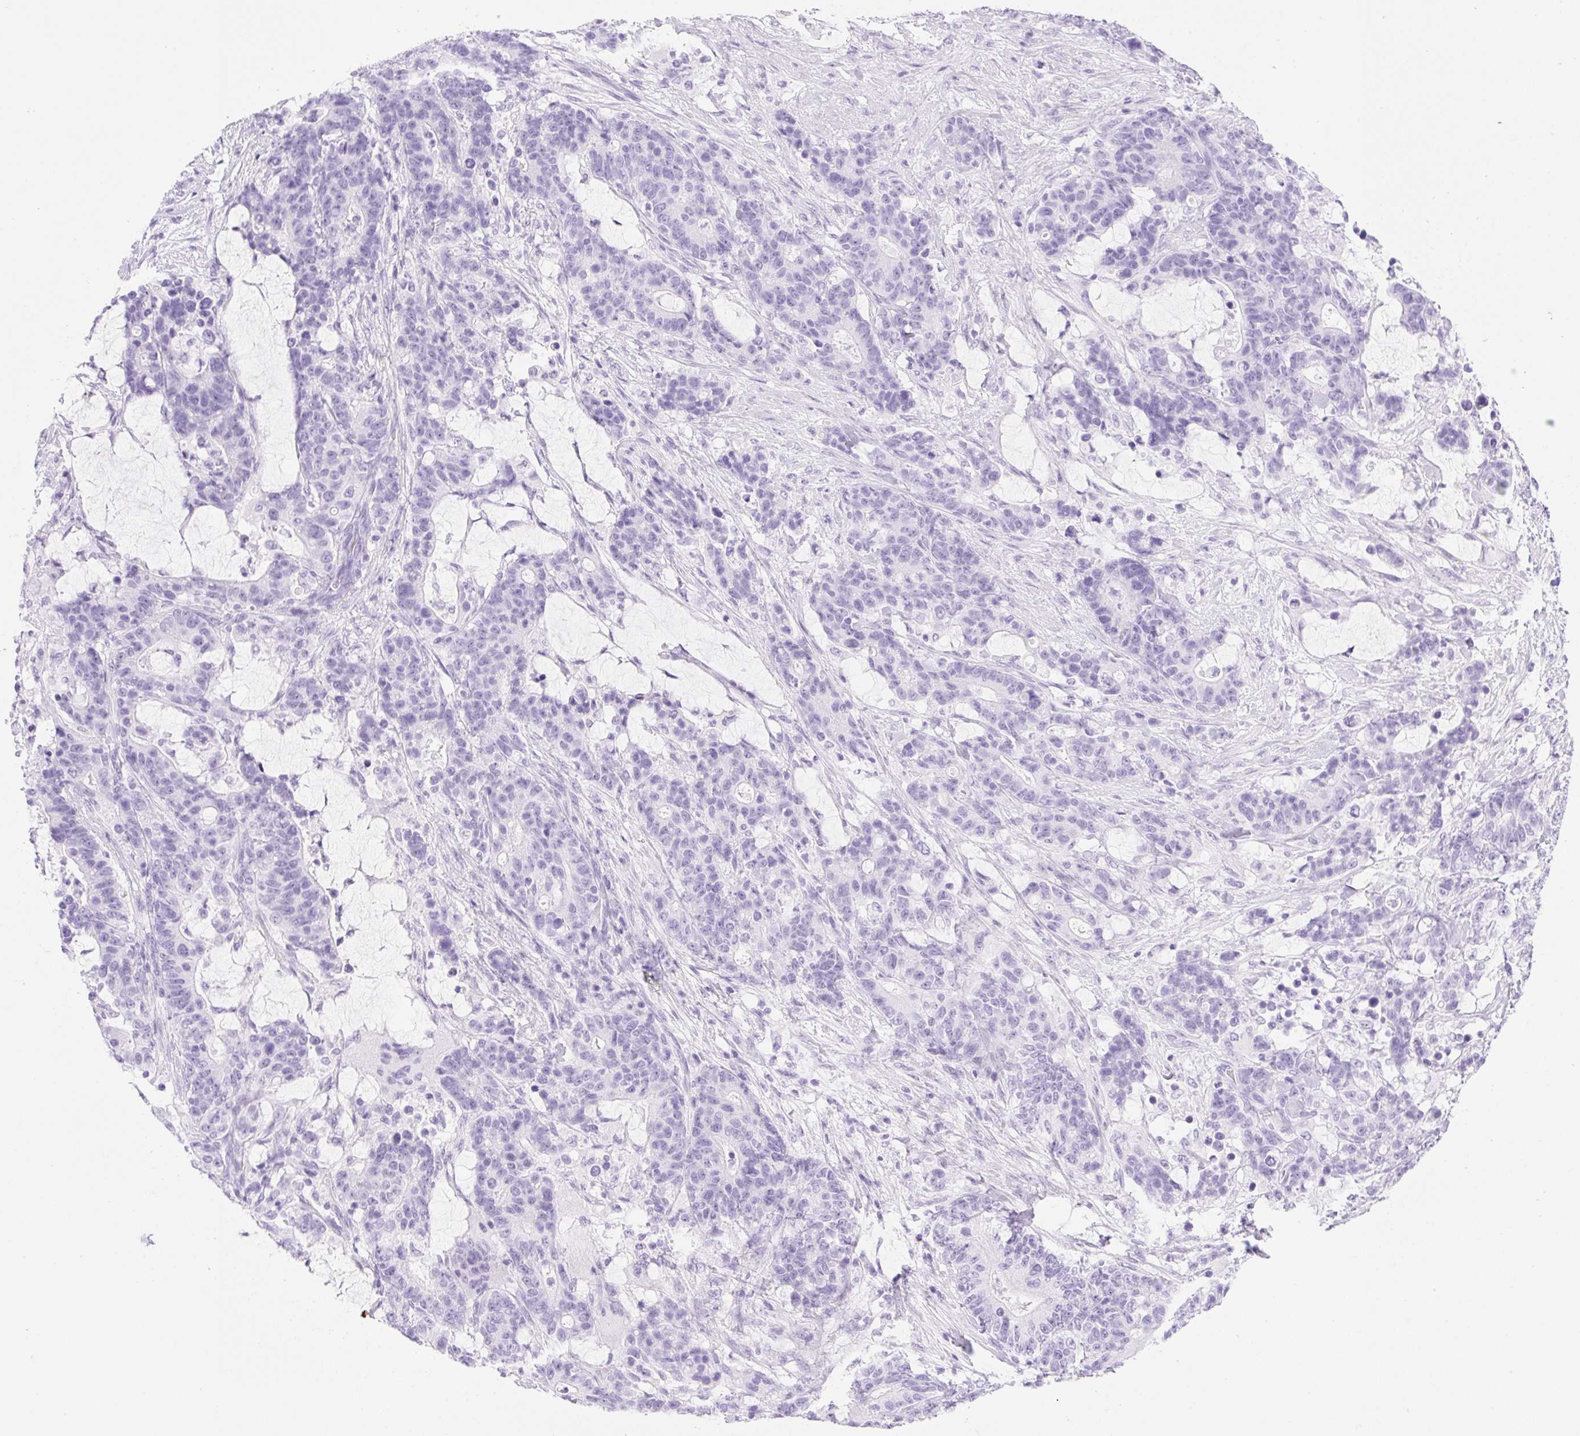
{"staining": {"intensity": "negative", "quantity": "none", "location": "none"}, "tissue": "stomach cancer", "cell_type": "Tumor cells", "image_type": "cancer", "snomed": [{"axis": "morphology", "description": "Normal tissue, NOS"}, {"axis": "morphology", "description": "Adenocarcinoma, NOS"}, {"axis": "topography", "description": "Stomach"}], "caption": "High magnification brightfield microscopy of stomach adenocarcinoma stained with DAB (brown) and counterstained with hematoxylin (blue): tumor cells show no significant expression. Nuclei are stained in blue.", "gene": "SPRR4", "patient": {"sex": "female", "age": 64}}